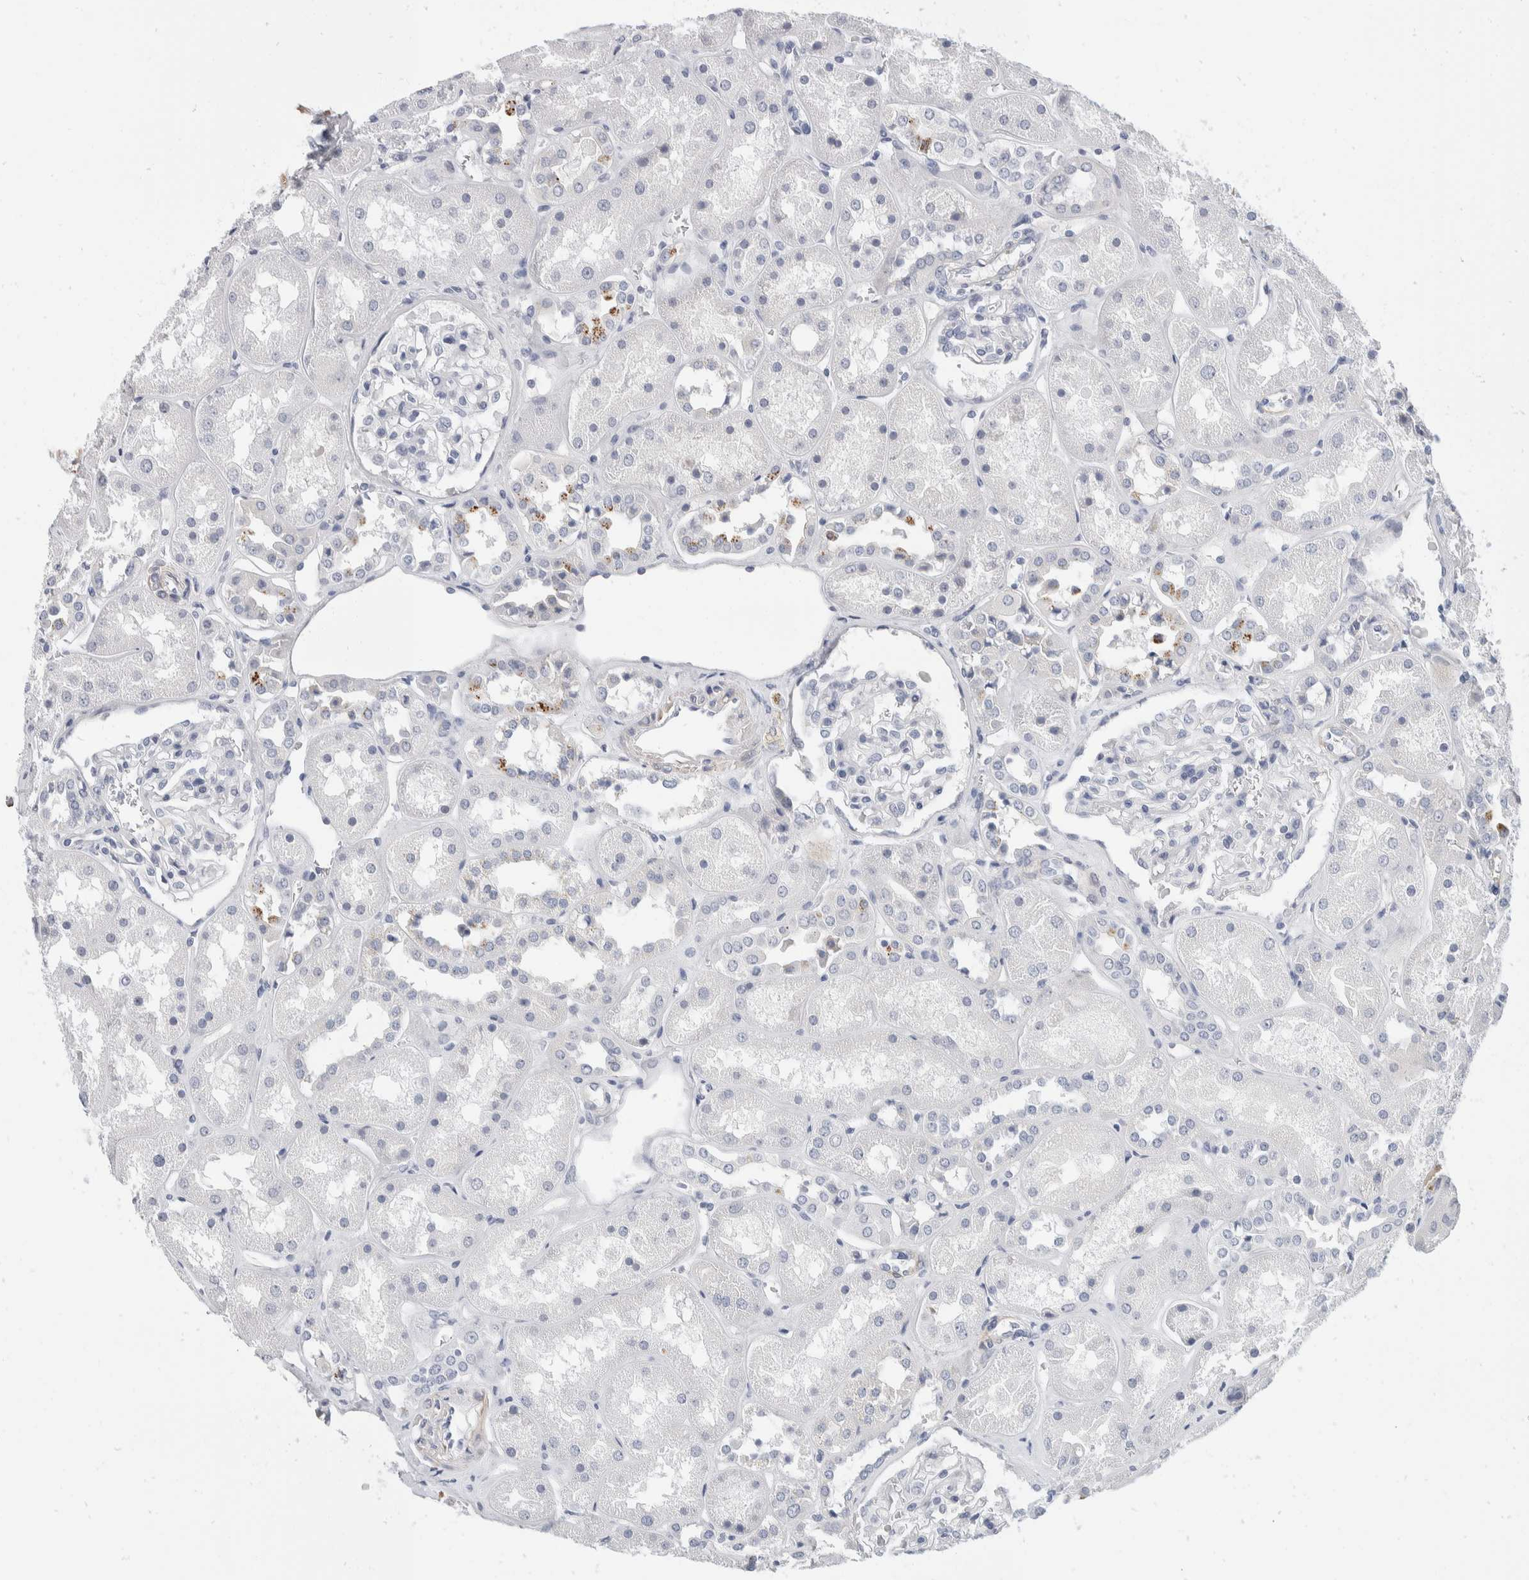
{"staining": {"intensity": "negative", "quantity": "none", "location": "none"}, "tissue": "kidney", "cell_type": "Cells in glomeruli", "image_type": "normal", "snomed": [{"axis": "morphology", "description": "Normal tissue, NOS"}, {"axis": "topography", "description": "Kidney"}], "caption": "This is an immunohistochemistry histopathology image of benign human kidney. There is no positivity in cells in glomeruli.", "gene": "CATSPERD", "patient": {"sex": "male", "age": 70}}